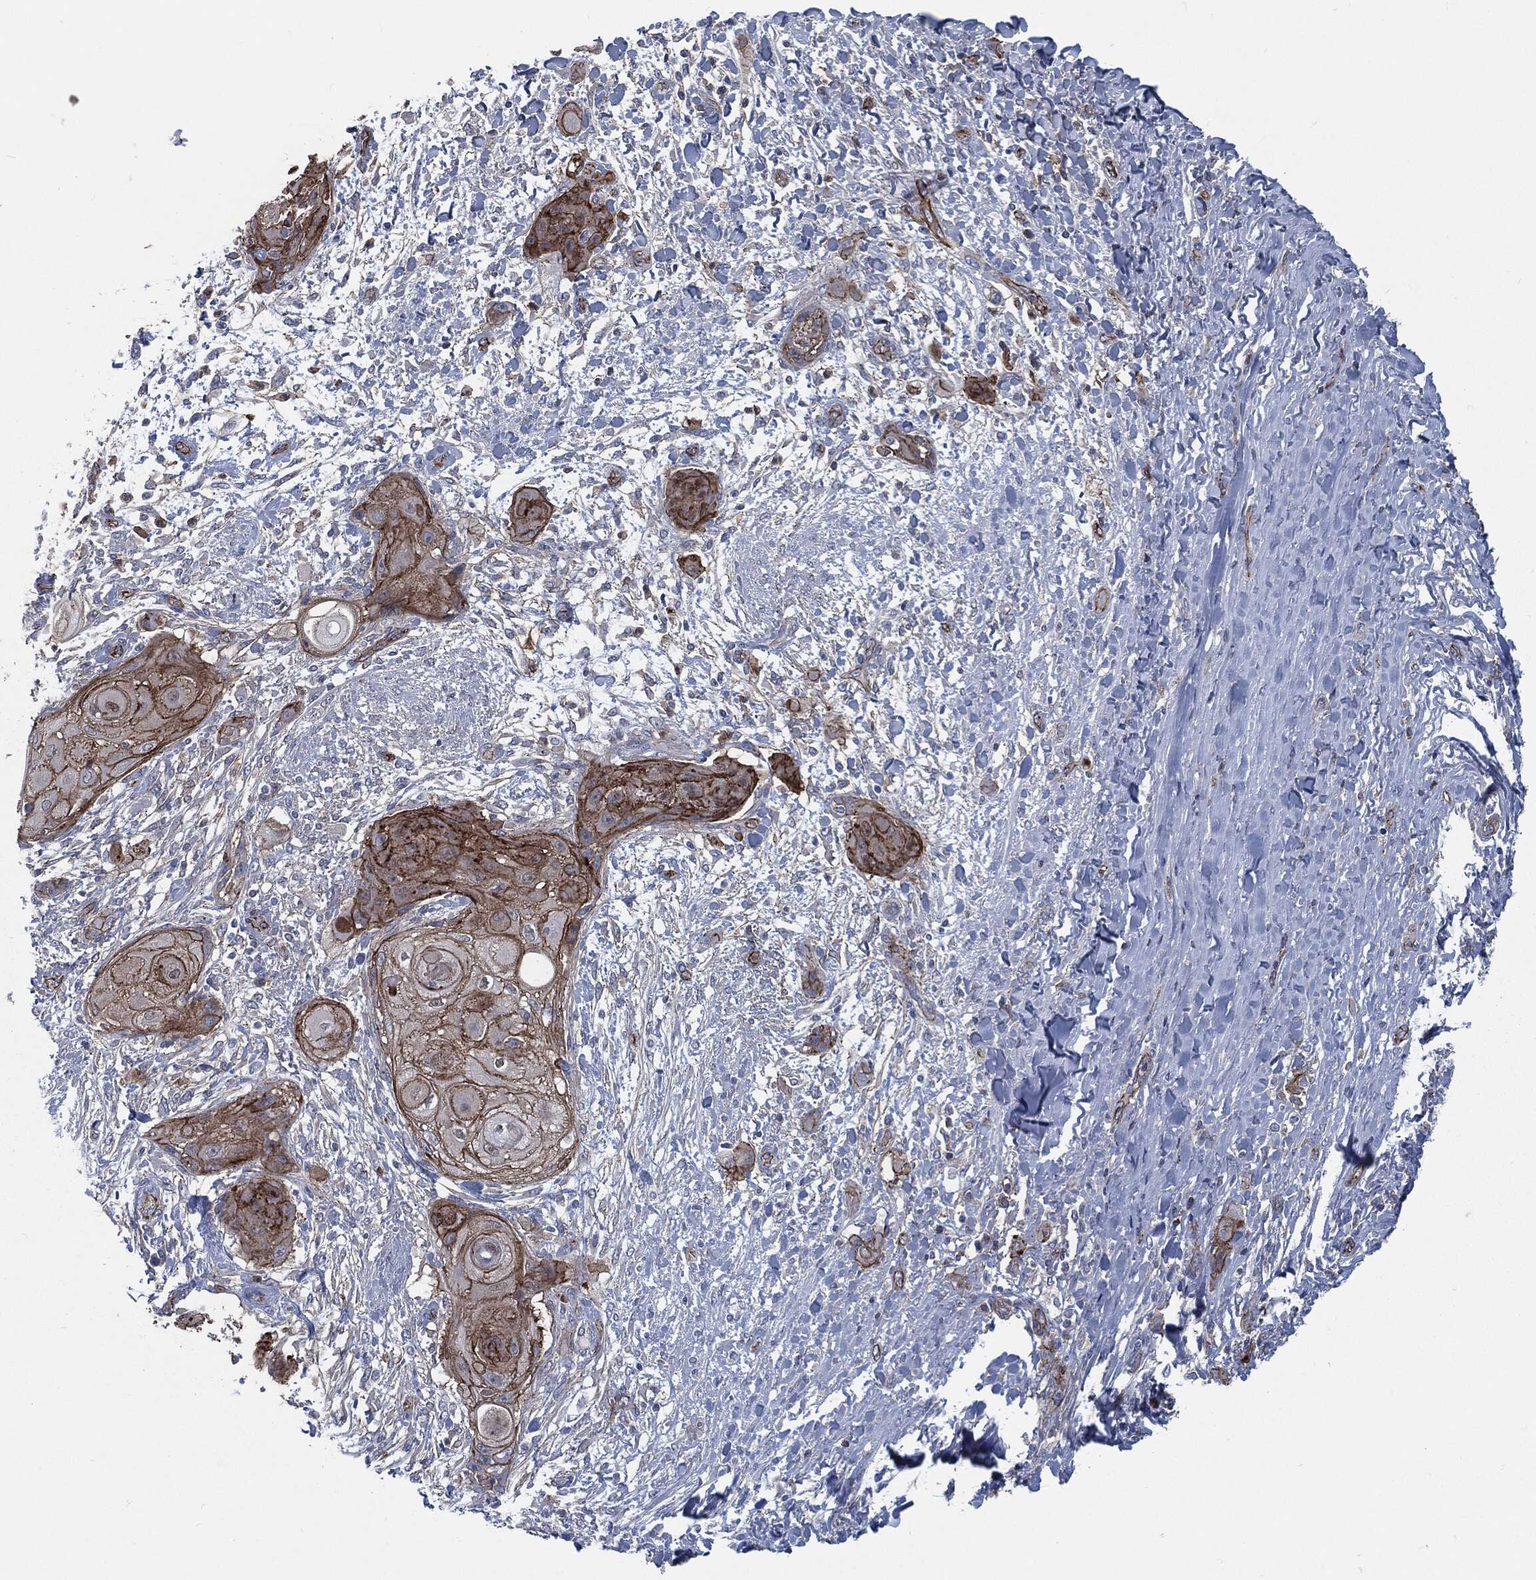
{"staining": {"intensity": "strong", "quantity": "25%-75%", "location": "cytoplasmic/membranous"}, "tissue": "skin cancer", "cell_type": "Tumor cells", "image_type": "cancer", "snomed": [{"axis": "morphology", "description": "Squamous cell carcinoma, NOS"}, {"axis": "topography", "description": "Skin"}], "caption": "Protein positivity by immunohistochemistry (IHC) reveals strong cytoplasmic/membranous positivity in about 25%-75% of tumor cells in skin cancer.", "gene": "SVIL", "patient": {"sex": "male", "age": 62}}